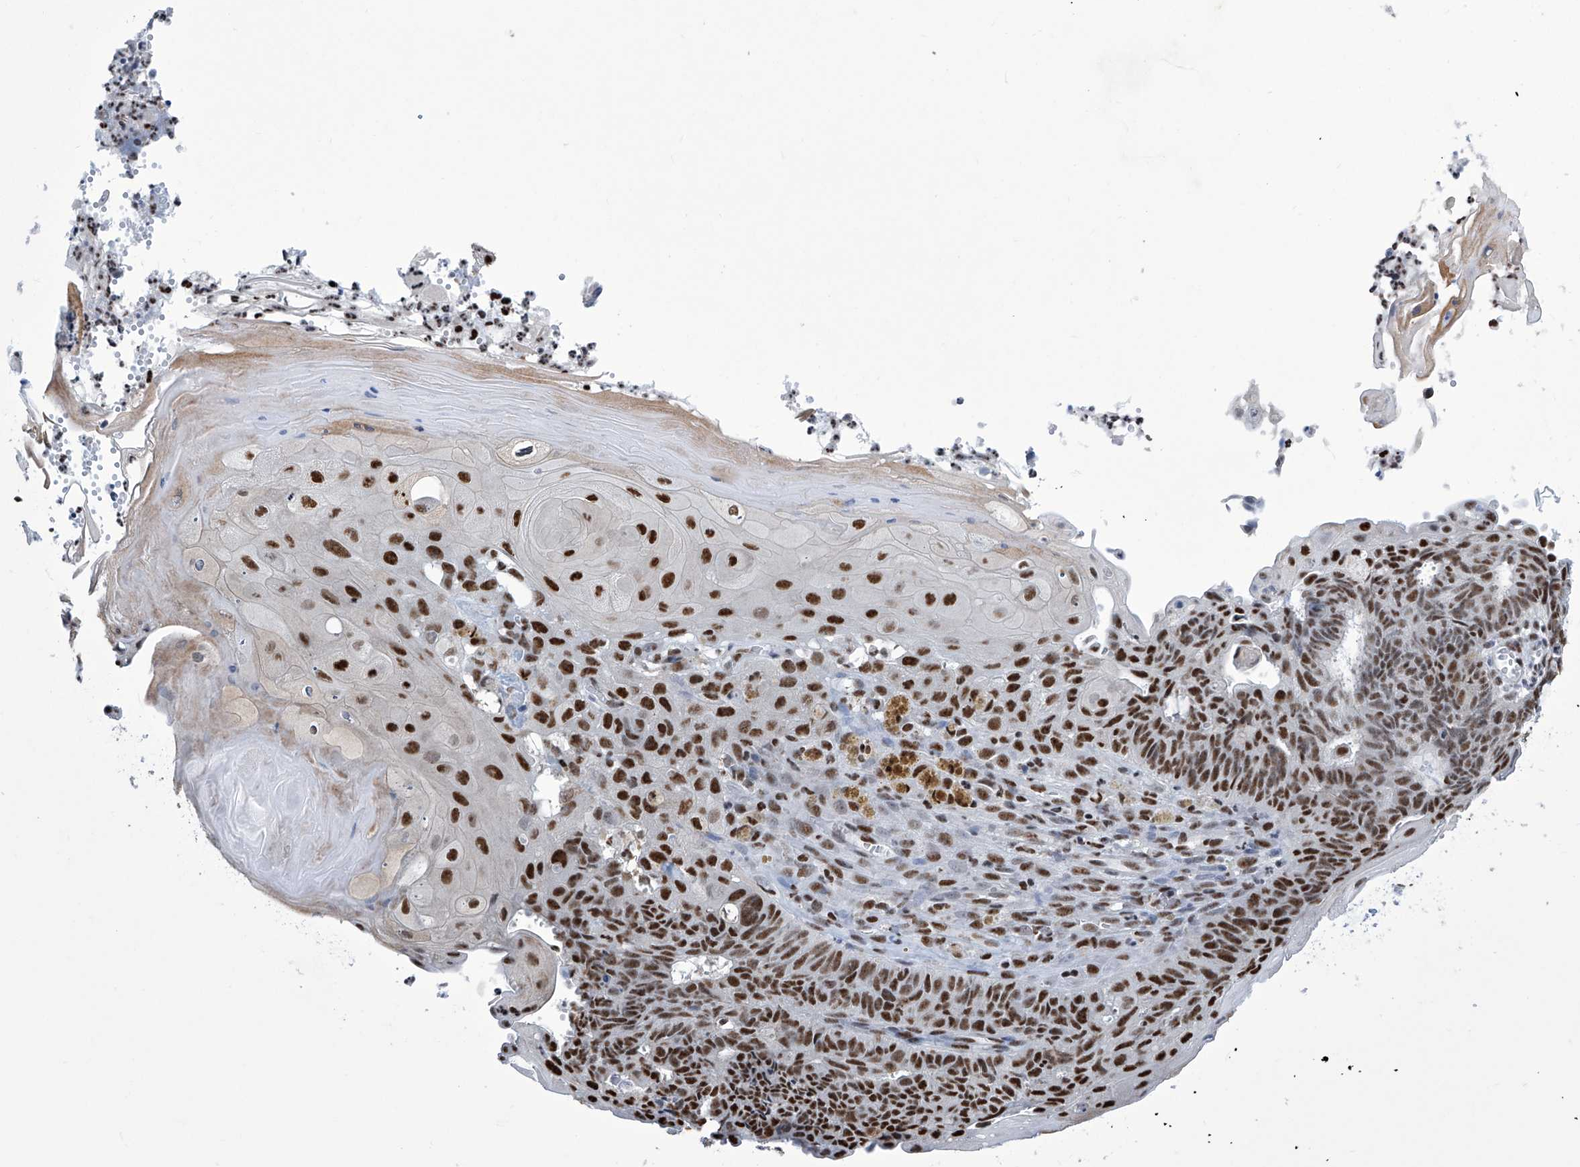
{"staining": {"intensity": "strong", "quantity": "25%-75%", "location": "nuclear"}, "tissue": "endometrial cancer", "cell_type": "Tumor cells", "image_type": "cancer", "snomed": [{"axis": "morphology", "description": "Adenocarcinoma, NOS"}, {"axis": "topography", "description": "Endometrium"}], "caption": "About 25%-75% of tumor cells in endometrial cancer reveal strong nuclear protein positivity as visualized by brown immunohistochemical staining.", "gene": "SREBF2", "patient": {"sex": "female", "age": 32}}